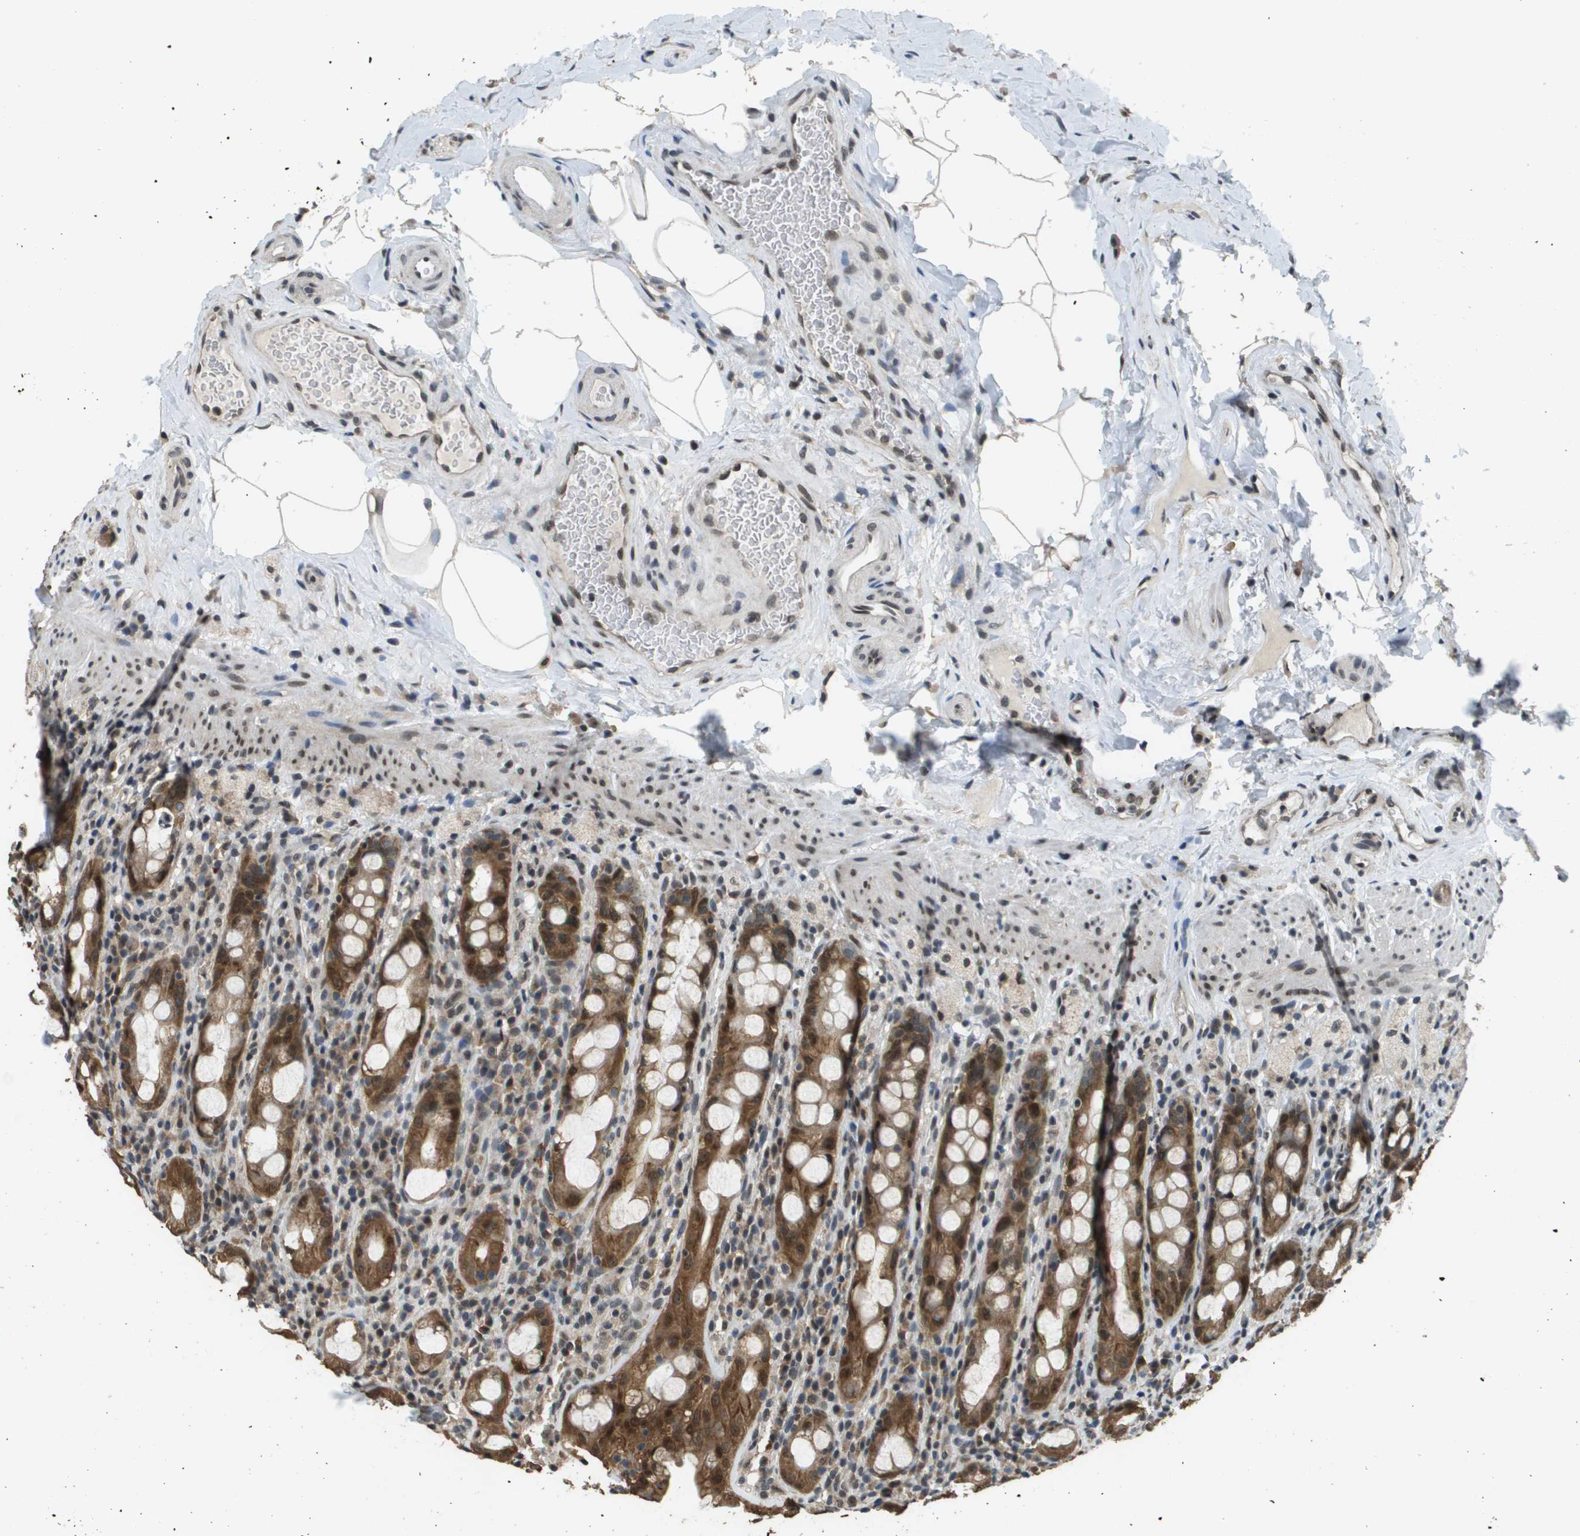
{"staining": {"intensity": "moderate", "quantity": ">75%", "location": "cytoplasmic/membranous,nuclear"}, "tissue": "rectum", "cell_type": "Glandular cells", "image_type": "normal", "snomed": [{"axis": "morphology", "description": "Normal tissue, NOS"}, {"axis": "topography", "description": "Rectum"}], "caption": "High-magnification brightfield microscopy of unremarkable rectum stained with DAB (brown) and counterstained with hematoxylin (blue). glandular cells exhibit moderate cytoplasmic/membranous,nuclear expression is seen in approximately>75% of cells.", "gene": "FANCC", "patient": {"sex": "male", "age": 44}}